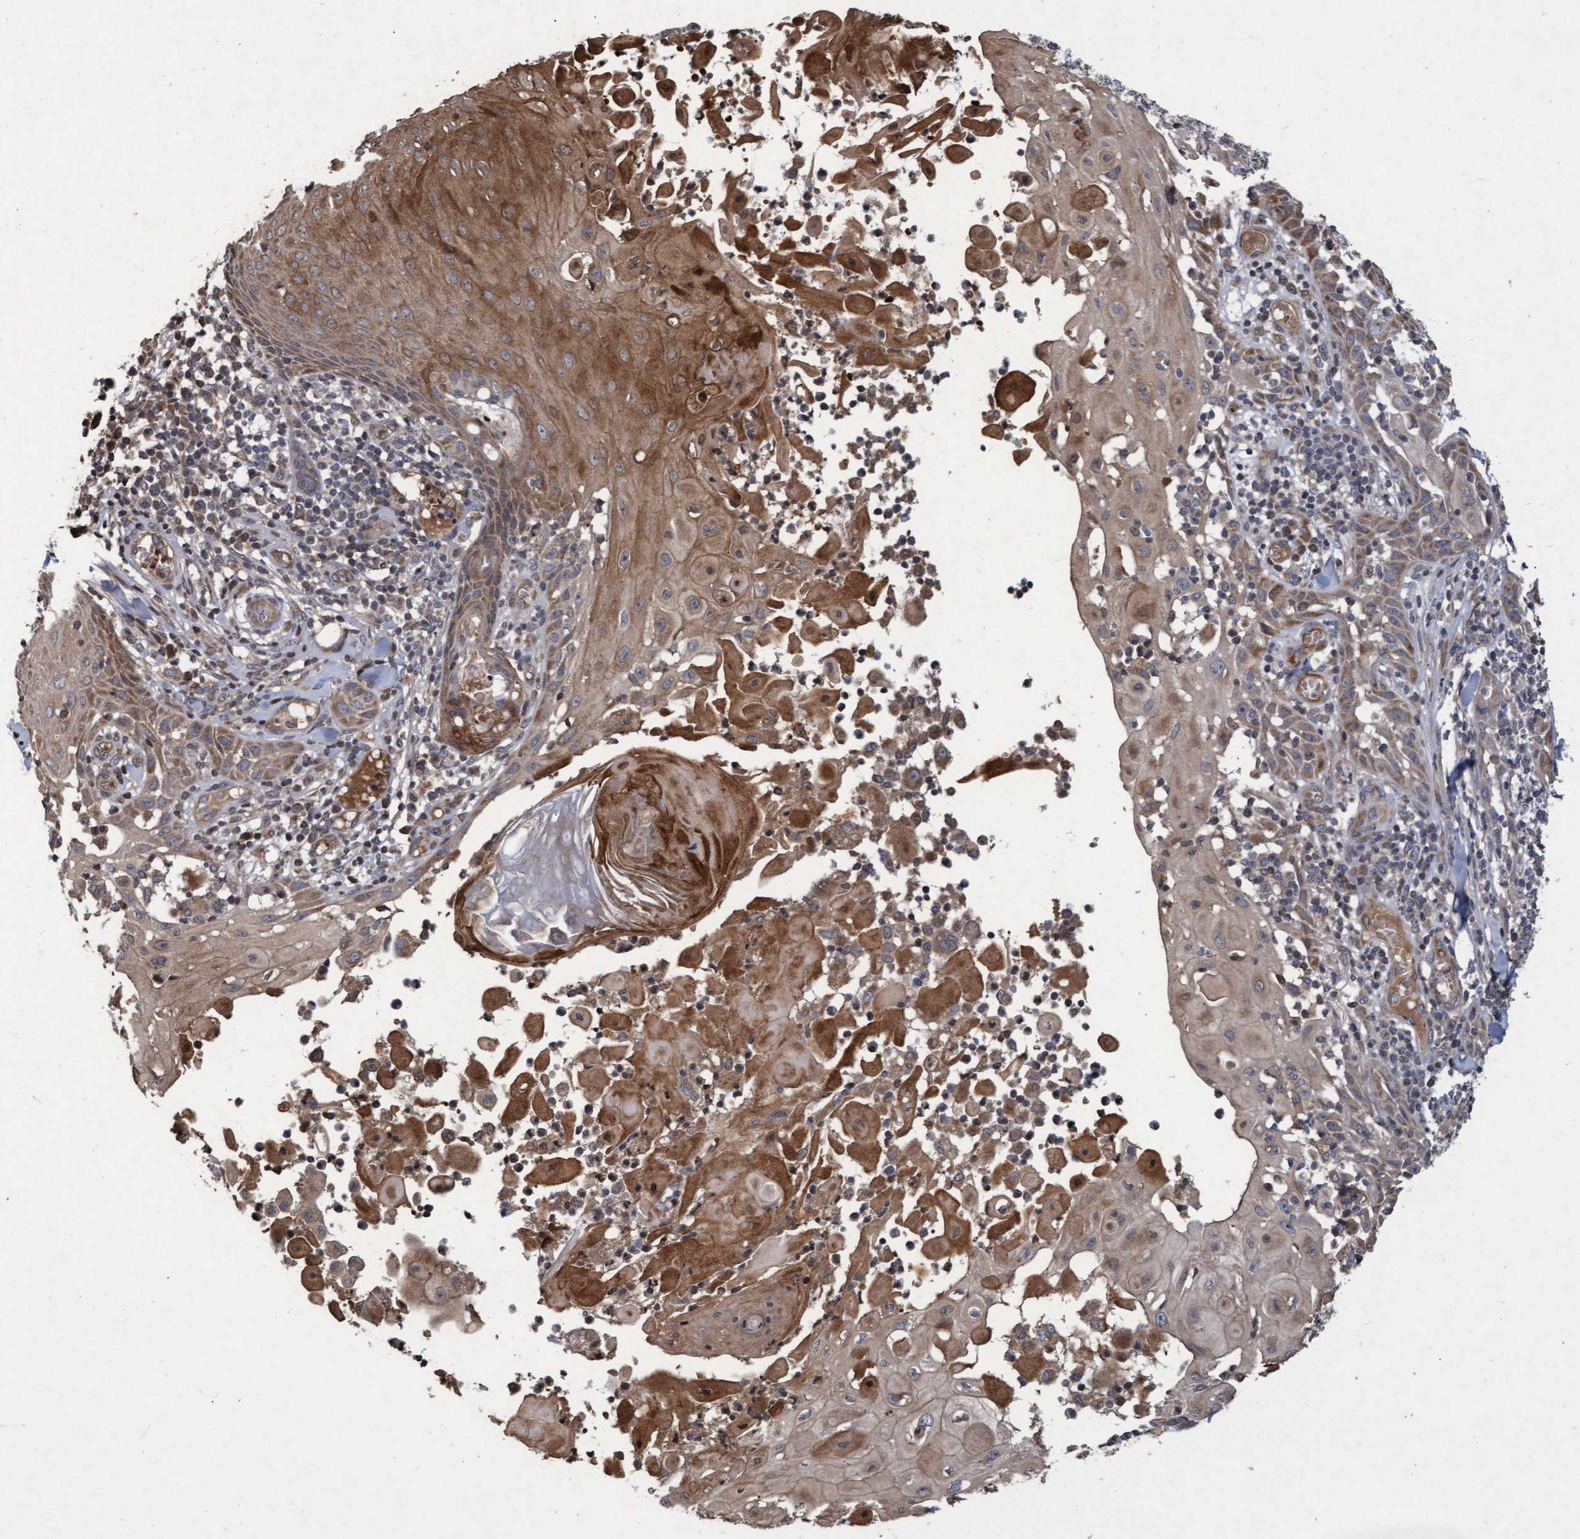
{"staining": {"intensity": "moderate", "quantity": ">75%", "location": "cytoplasmic/membranous"}, "tissue": "skin cancer", "cell_type": "Tumor cells", "image_type": "cancer", "snomed": [{"axis": "morphology", "description": "Squamous cell carcinoma, NOS"}, {"axis": "topography", "description": "Skin"}], "caption": "Protein expression analysis of human skin cancer (squamous cell carcinoma) reveals moderate cytoplasmic/membranous positivity in approximately >75% of tumor cells.", "gene": "KCNC2", "patient": {"sex": "male", "age": 24}}